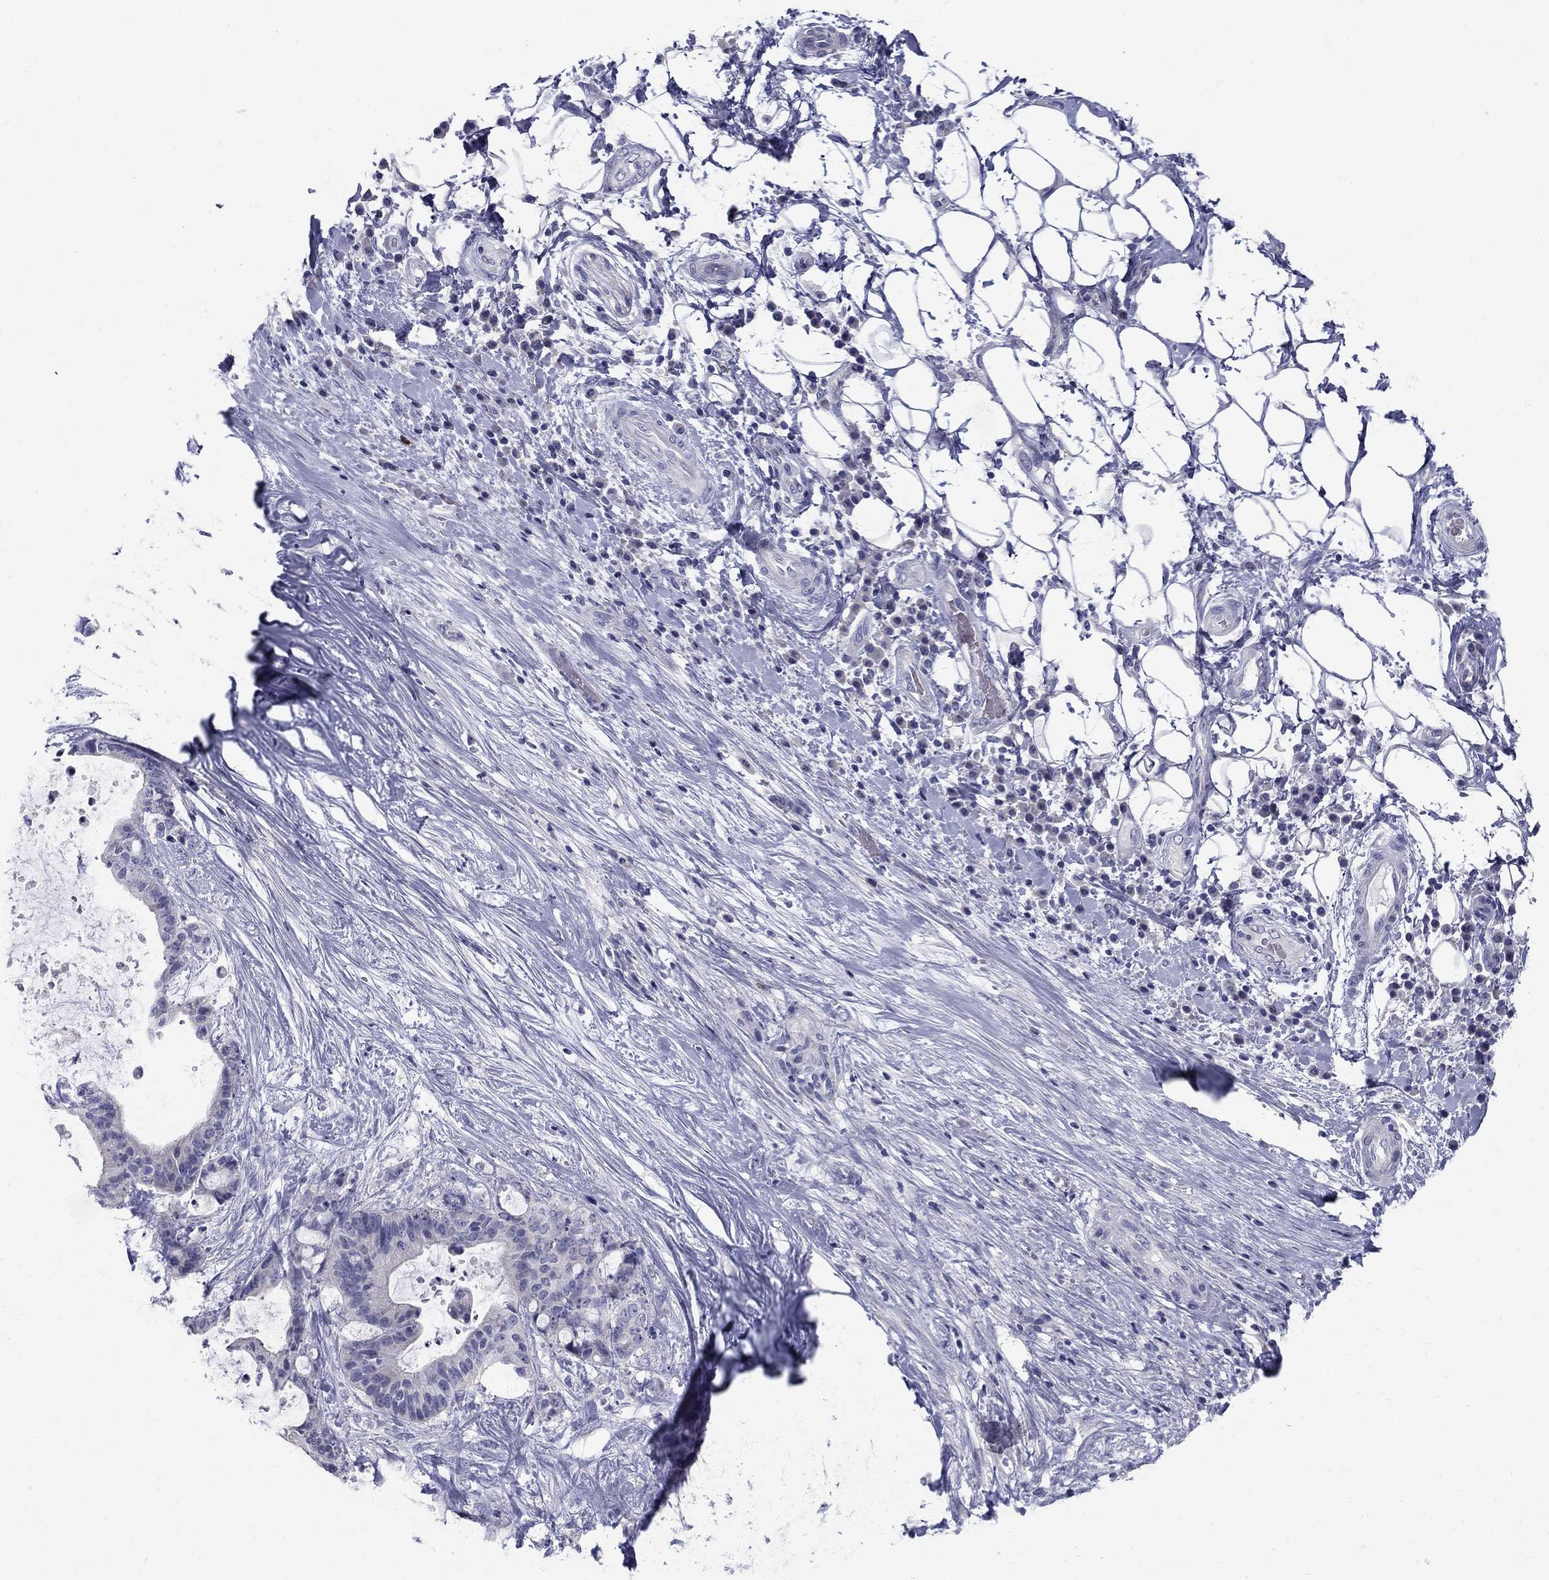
{"staining": {"intensity": "negative", "quantity": "none", "location": "none"}, "tissue": "liver cancer", "cell_type": "Tumor cells", "image_type": "cancer", "snomed": [{"axis": "morphology", "description": "Cholangiocarcinoma"}, {"axis": "topography", "description": "Liver"}], "caption": "The immunohistochemistry micrograph has no significant positivity in tumor cells of liver cancer (cholangiocarcinoma) tissue.", "gene": "TP53TG5", "patient": {"sex": "female", "age": 73}}